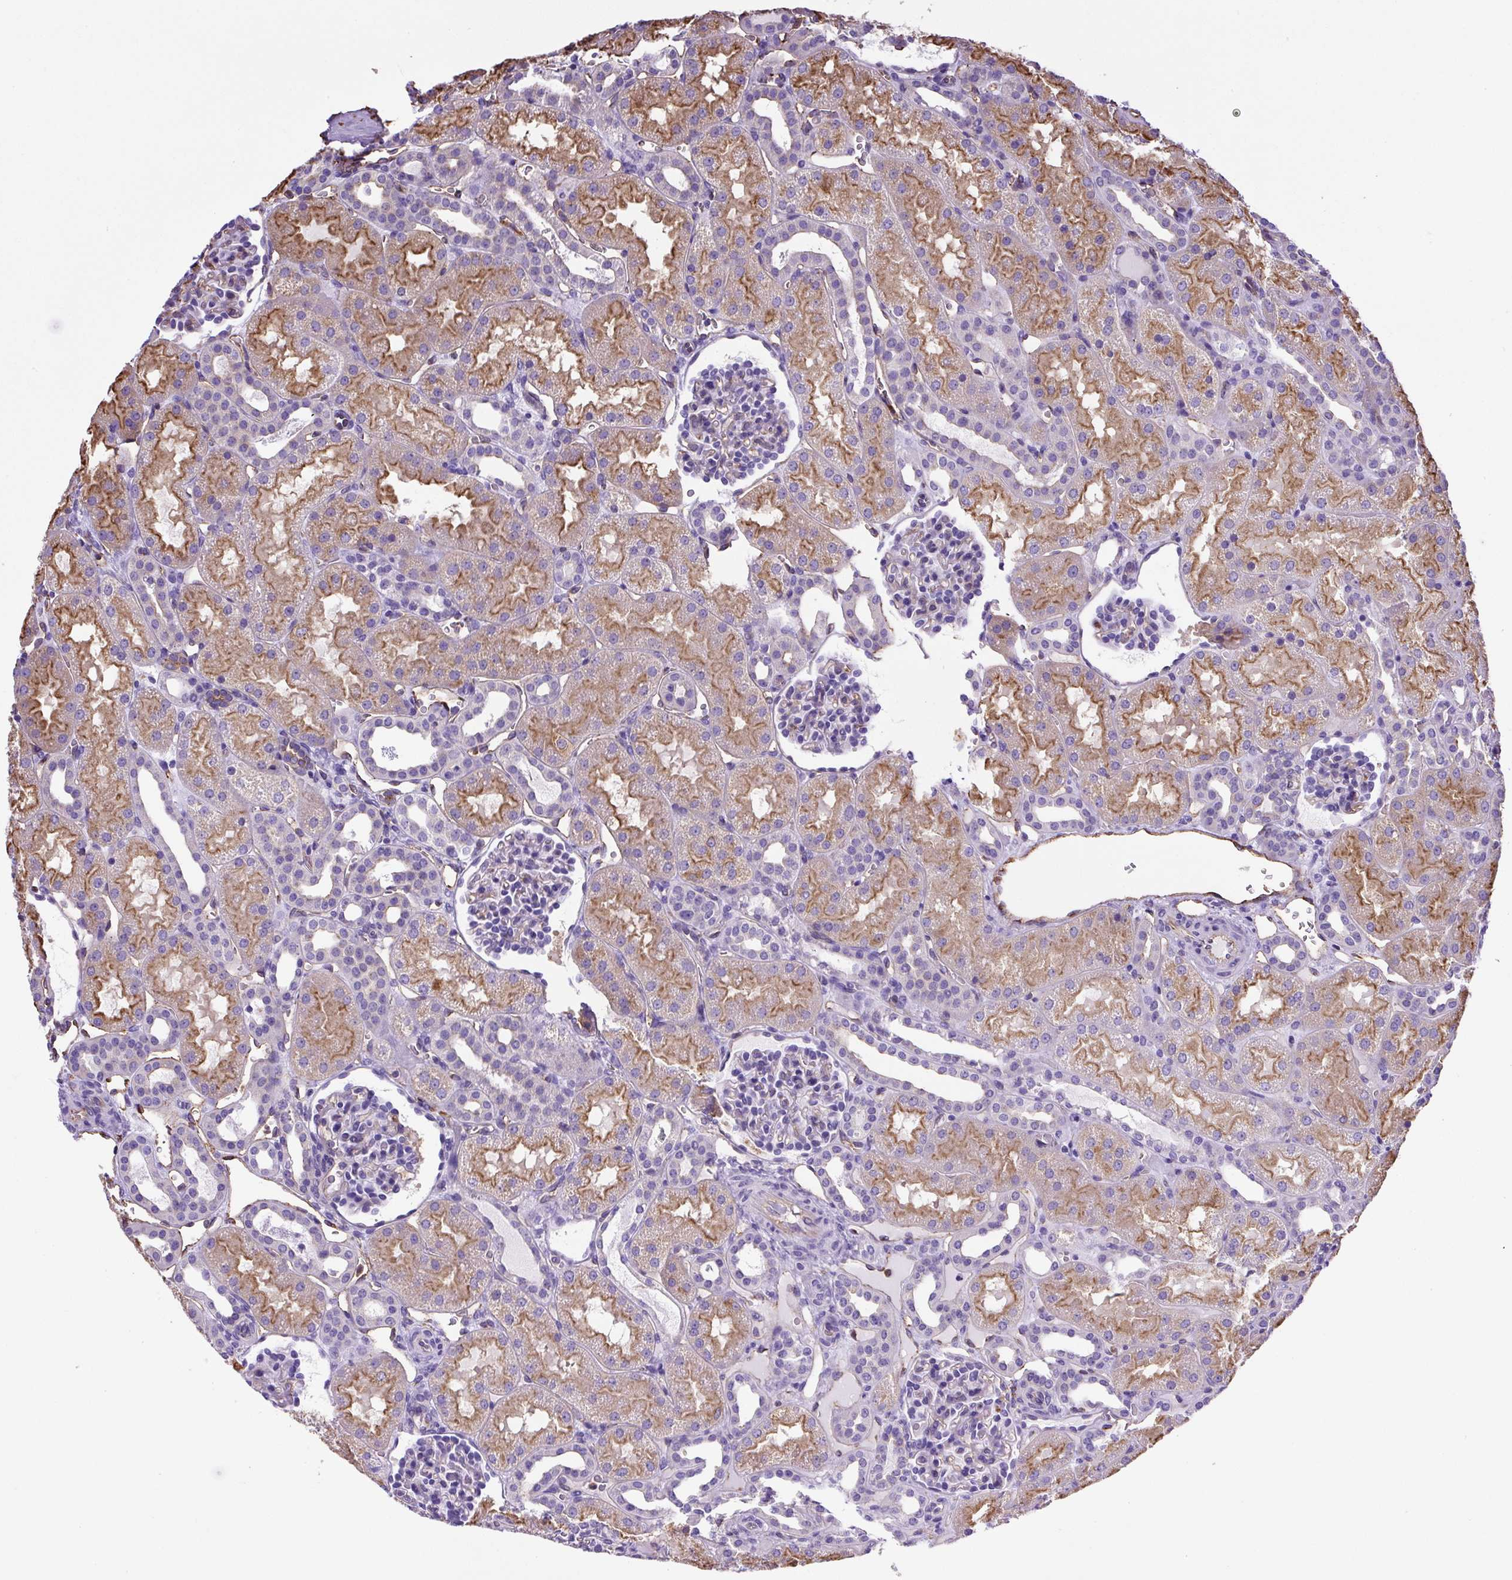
{"staining": {"intensity": "weak", "quantity": "25%-75%", "location": "cytoplasmic/membranous"}, "tissue": "kidney", "cell_type": "Cells in glomeruli", "image_type": "normal", "snomed": [{"axis": "morphology", "description": "Normal tissue, NOS"}, {"axis": "topography", "description": "Kidney"}], "caption": "About 25%-75% of cells in glomeruli in unremarkable kidney exhibit weak cytoplasmic/membranous protein expression as visualized by brown immunohistochemical staining.", "gene": "MAGEB5", "patient": {"sex": "male", "age": 2}}